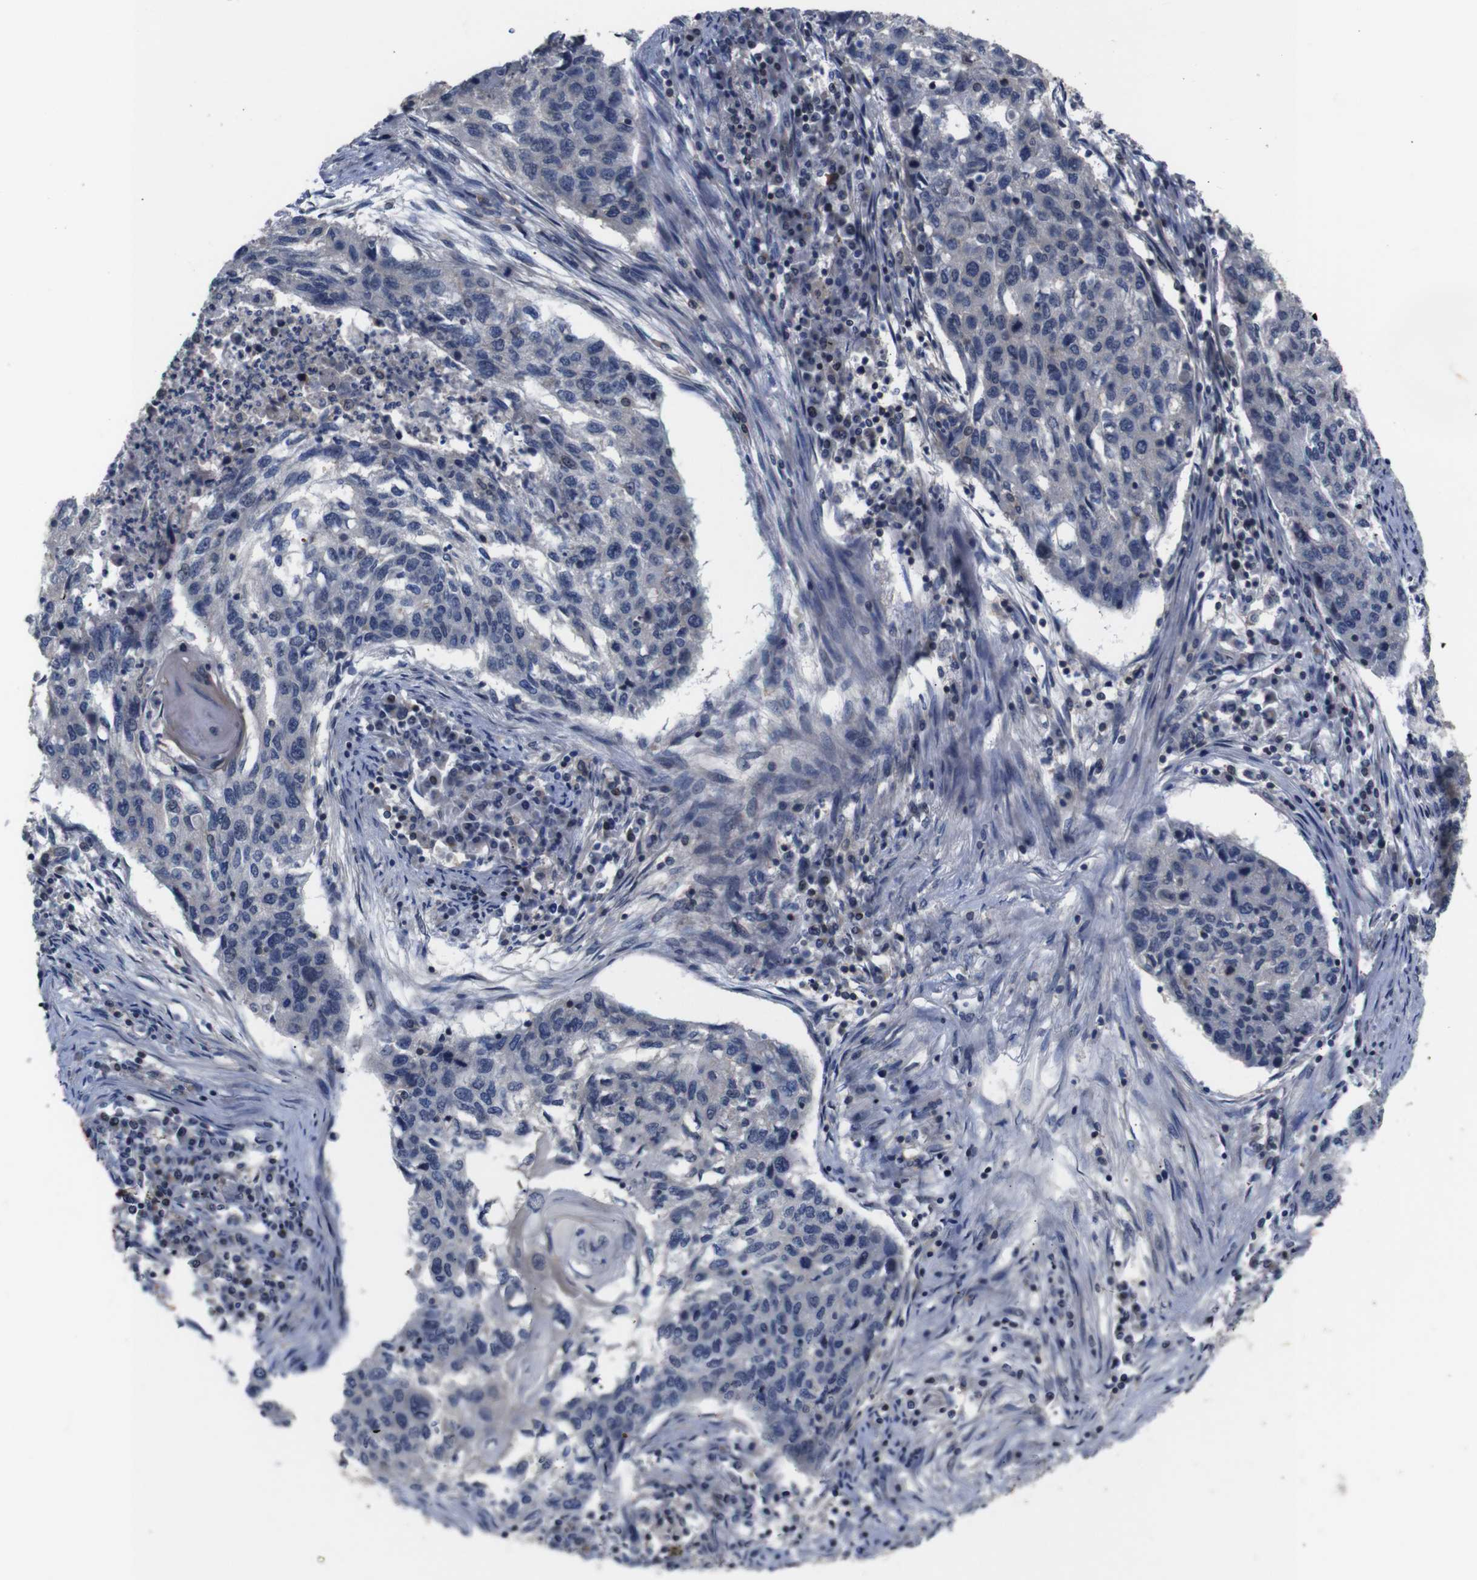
{"staining": {"intensity": "negative", "quantity": "none", "location": "none"}, "tissue": "lung cancer", "cell_type": "Tumor cells", "image_type": "cancer", "snomed": [{"axis": "morphology", "description": "Squamous cell carcinoma, NOS"}, {"axis": "topography", "description": "Lung"}], "caption": "The IHC image has no significant expression in tumor cells of lung cancer (squamous cell carcinoma) tissue. (Immunohistochemistry (ihc), brightfield microscopy, high magnification).", "gene": "BRWD3", "patient": {"sex": "female", "age": 63}}